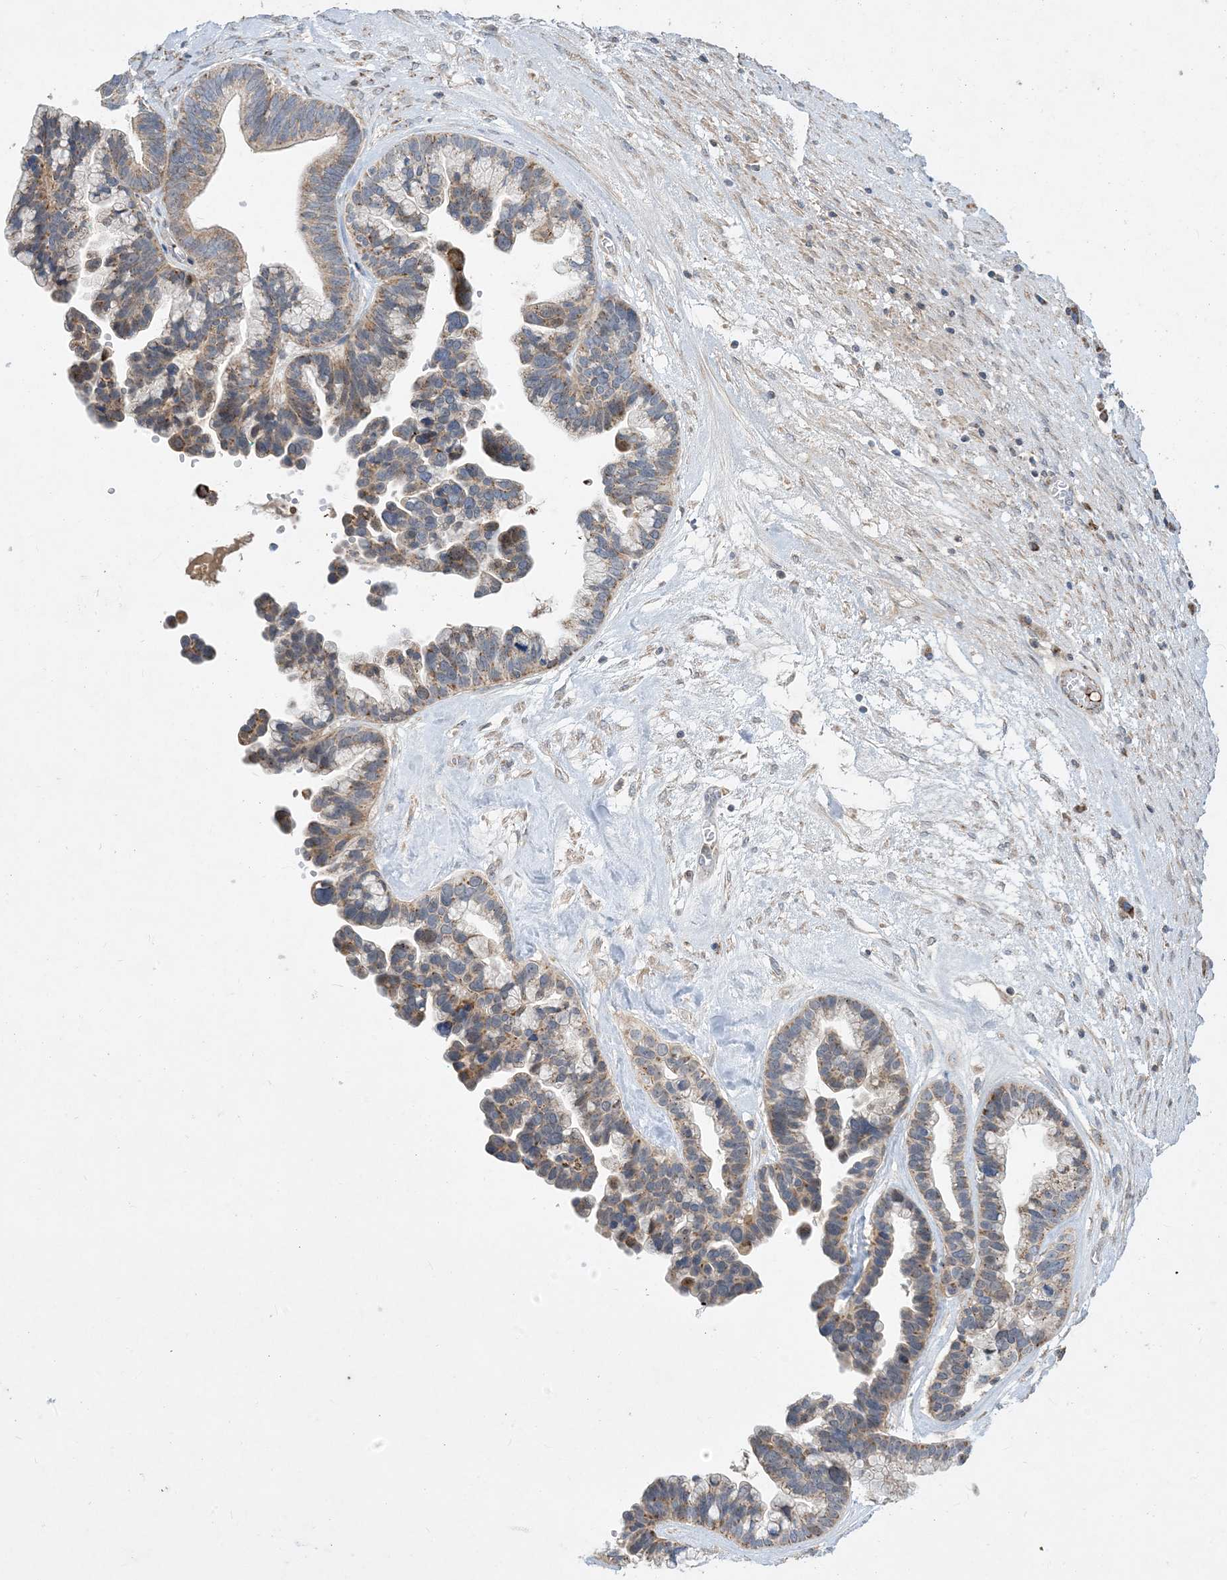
{"staining": {"intensity": "weak", "quantity": "25%-75%", "location": "cytoplasmic/membranous"}, "tissue": "ovarian cancer", "cell_type": "Tumor cells", "image_type": "cancer", "snomed": [{"axis": "morphology", "description": "Cystadenocarcinoma, serous, NOS"}, {"axis": "topography", "description": "Ovary"}], "caption": "Protein staining by immunohistochemistry (IHC) exhibits weak cytoplasmic/membranous expression in approximately 25%-75% of tumor cells in ovarian cancer (serous cystadenocarcinoma). The protein of interest is shown in brown color, while the nuclei are stained blue.", "gene": "ECHDC1", "patient": {"sex": "female", "age": 56}}